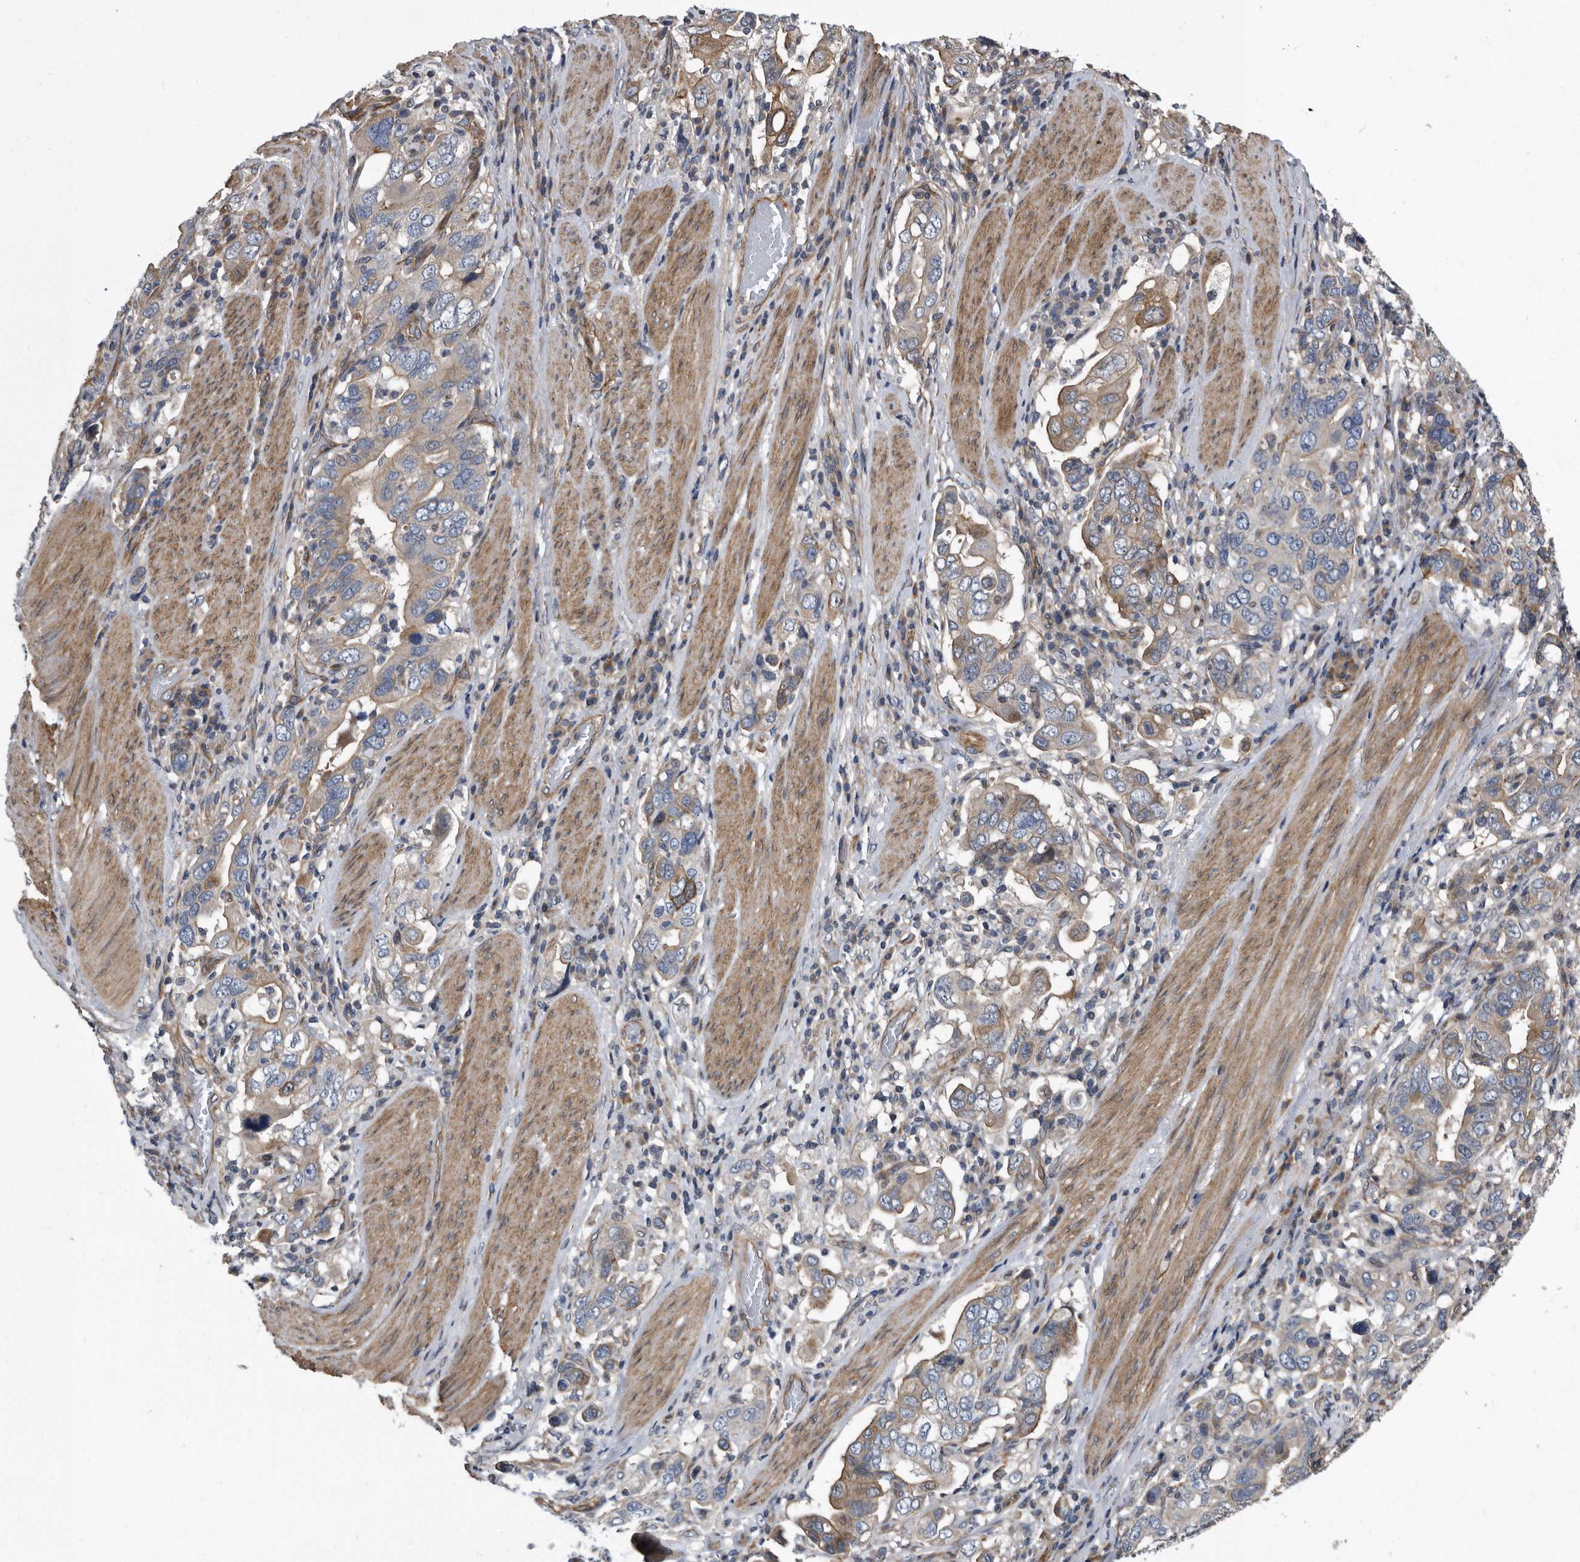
{"staining": {"intensity": "weak", "quantity": "<25%", "location": "cytoplasmic/membranous"}, "tissue": "stomach cancer", "cell_type": "Tumor cells", "image_type": "cancer", "snomed": [{"axis": "morphology", "description": "Adenocarcinoma, NOS"}, {"axis": "topography", "description": "Stomach, upper"}], "caption": "Image shows no protein staining in tumor cells of stomach cancer (adenocarcinoma) tissue.", "gene": "ARMCX1", "patient": {"sex": "male", "age": 62}}